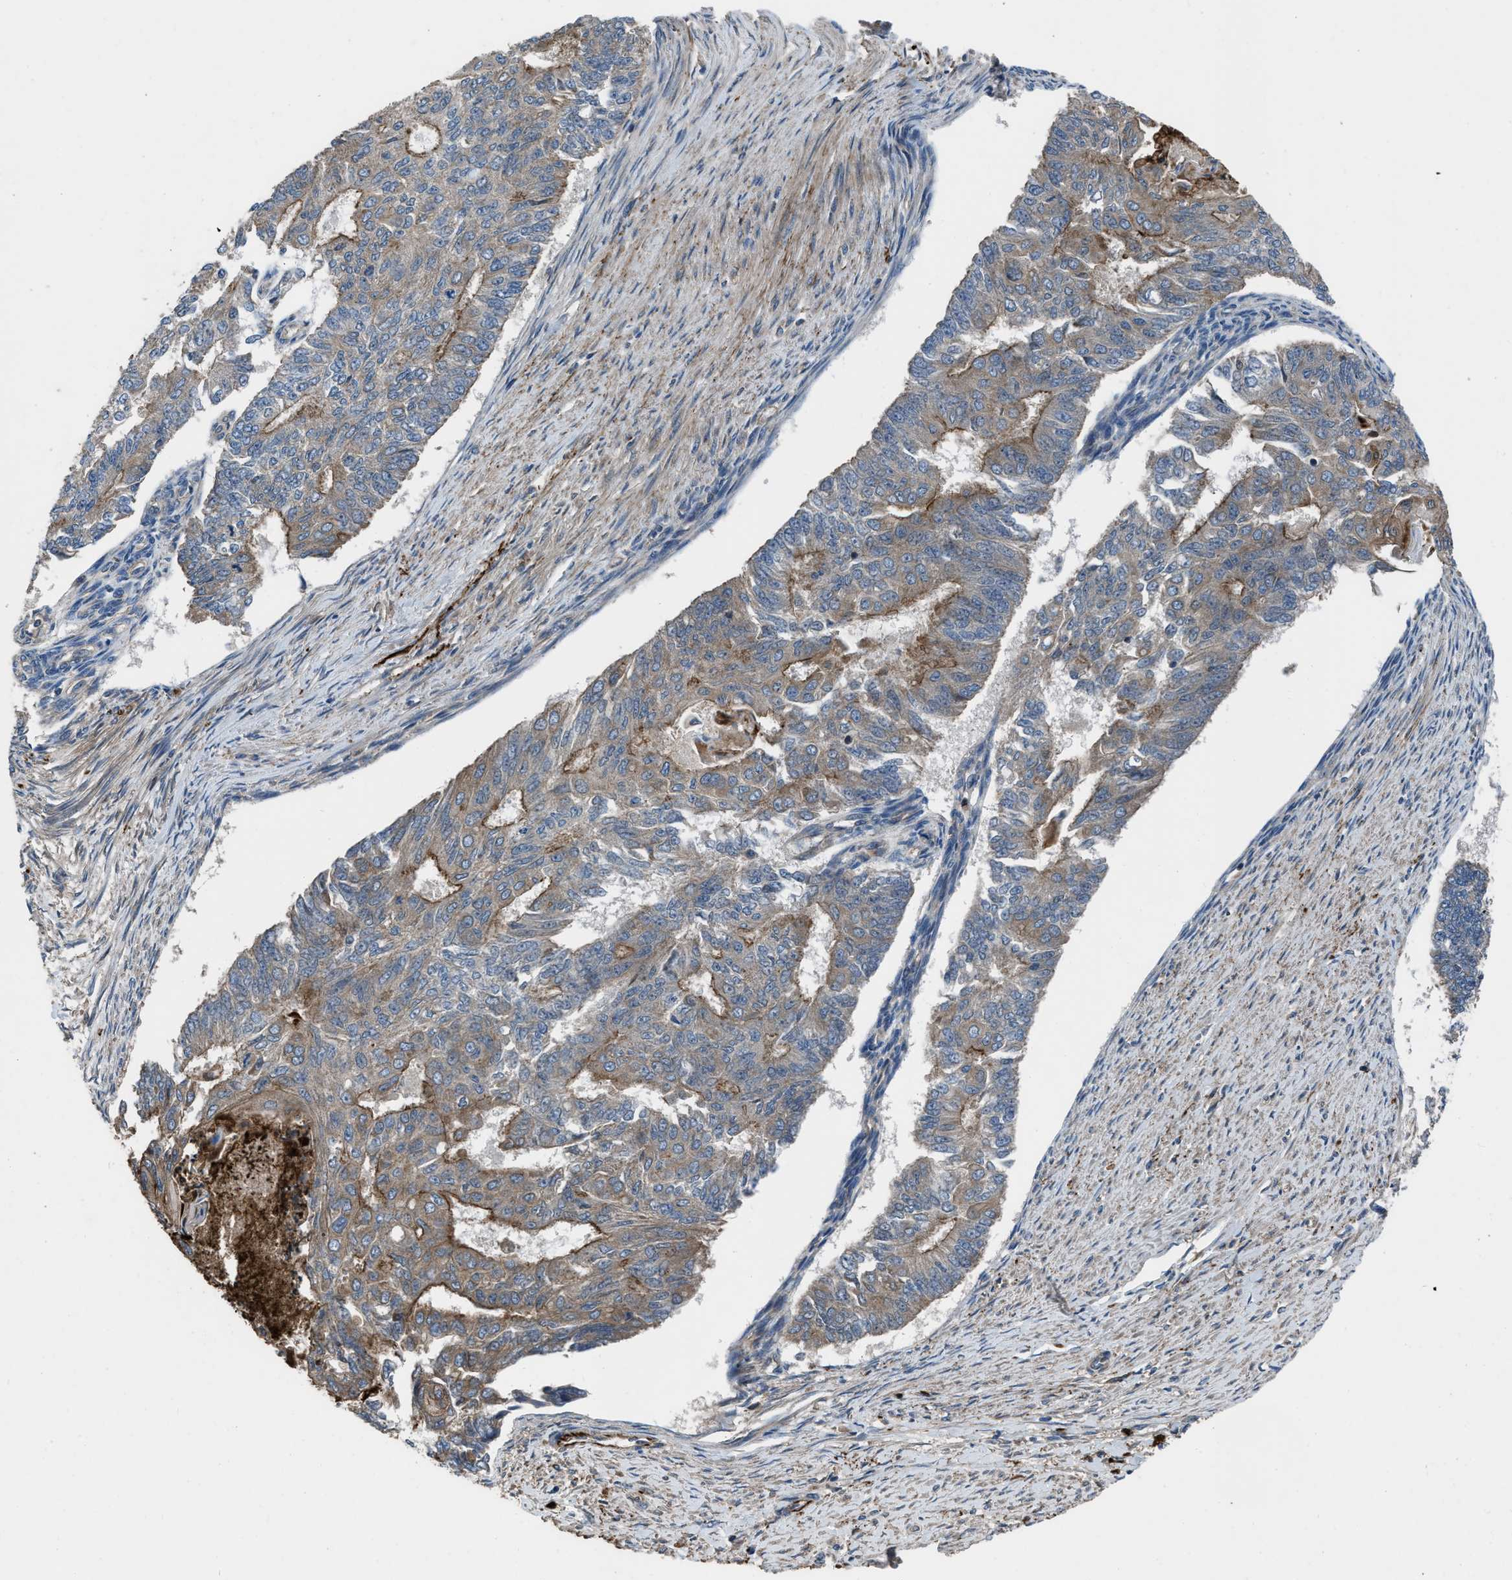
{"staining": {"intensity": "moderate", "quantity": ">75%", "location": "cytoplasmic/membranous"}, "tissue": "endometrial cancer", "cell_type": "Tumor cells", "image_type": "cancer", "snomed": [{"axis": "morphology", "description": "Adenocarcinoma, NOS"}, {"axis": "topography", "description": "Endometrium"}], "caption": "Immunohistochemistry photomicrograph of neoplastic tissue: human adenocarcinoma (endometrial) stained using immunohistochemistry (IHC) reveals medium levels of moderate protein expression localized specifically in the cytoplasmic/membranous of tumor cells, appearing as a cytoplasmic/membranous brown color.", "gene": "USP25", "patient": {"sex": "female", "age": 32}}